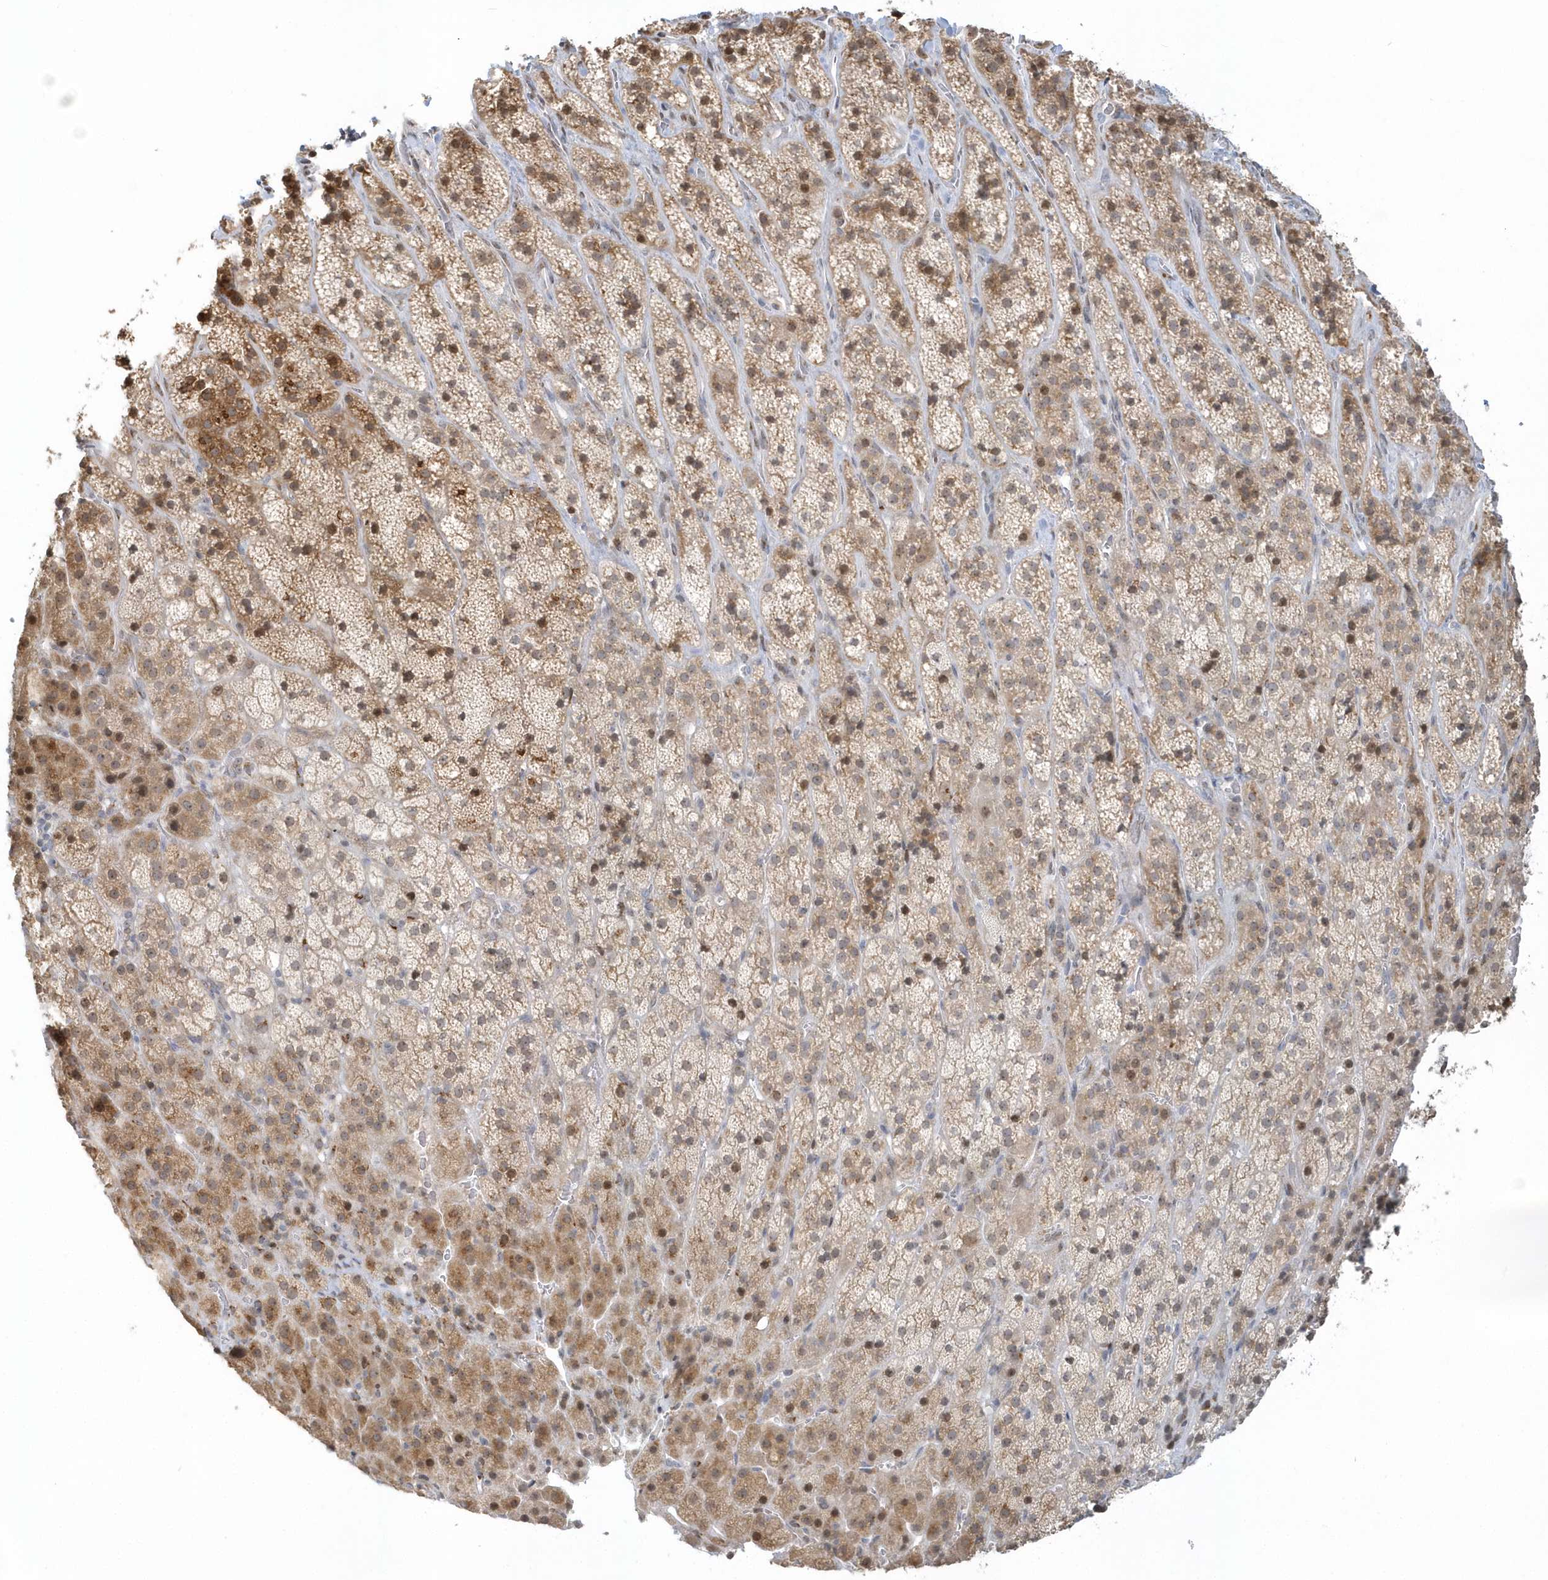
{"staining": {"intensity": "moderate", "quantity": "25%-75%", "location": "cytoplasmic/membranous,nuclear"}, "tissue": "adrenal gland", "cell_type": "Glandular cells", "image_type": "normal", "snomed": [{"axis": "morphology", "description": "Normal tissue, NOS"}, {"axis": "topography", "description": "Adrenal gland"}], "caption": "Immunohistochemistry (IHC) histopathology image of benign adrenal gland: human adrenal gland stained using immunohistochemistry (IHC) shows medium levels of moderate protein expression localized specifically in the cytoplasmic/membranous,nuclear of glandular cells, appearing as a cytoplasmic/membranous,nuclear brown color.", "gene": "DHFR", "patient": {"sex": "female", "age": 57}}